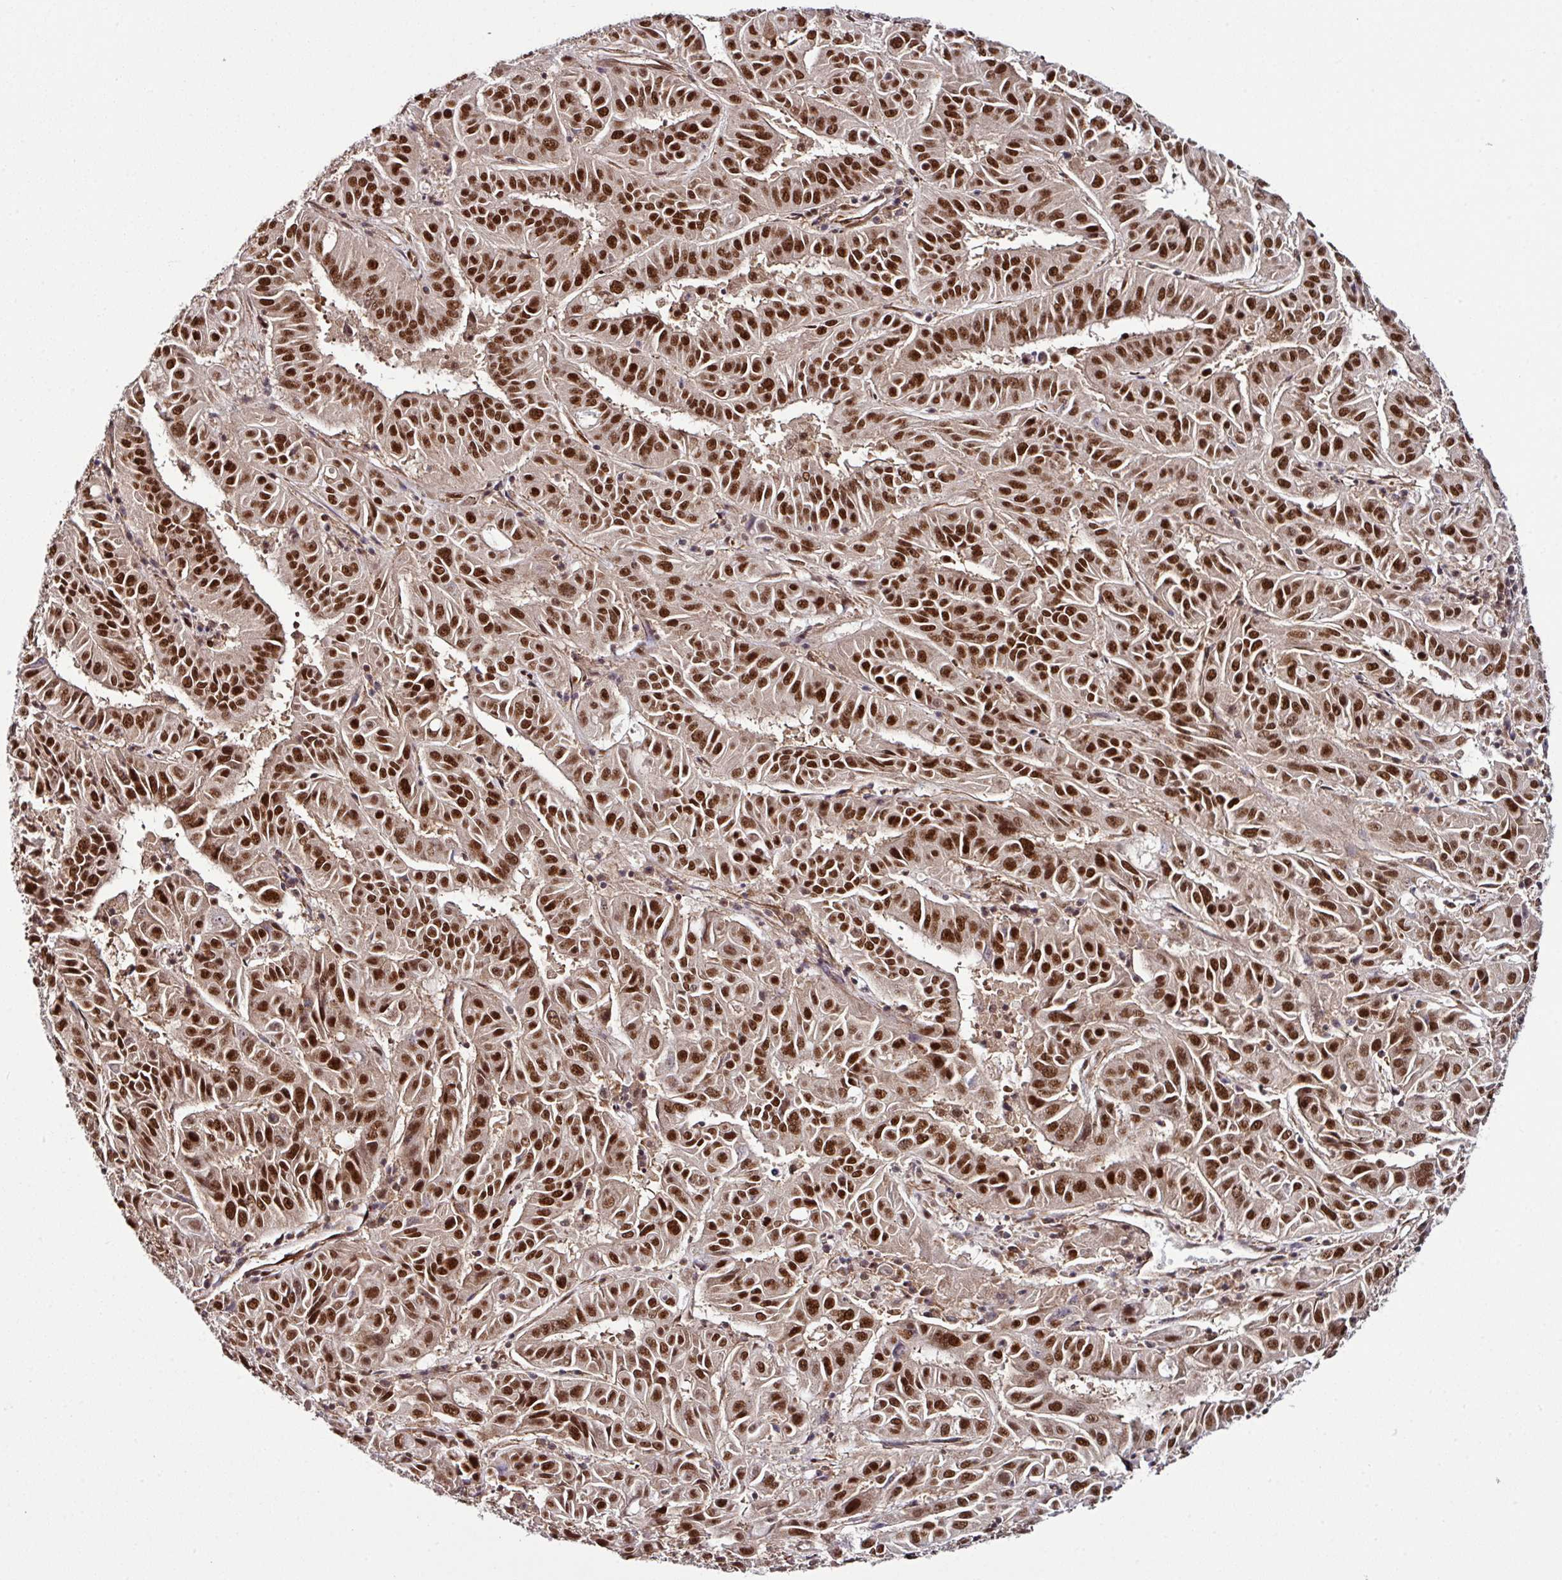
{"staining": {"intensity": "strong", "quantity": ">75%", "location": "nuclear"}, "tissue": "pancreatic cancer", "cell_type": "Tumor cells", "image_type": "cancer", "snomed": [{"axis": "morphology", "description": "Adenocarcinoma, NOS"}, {"axis": "topography", "description": "Pancreas"}], "caption": "This is an image of immunohistochemistry staining of pancreatic cancer (adenocarcinoma), which shows strong positivity in the nuclear of tumor cells.", "gene": "MORF4L2", "patient": {"sex": "male", "age": 63}}